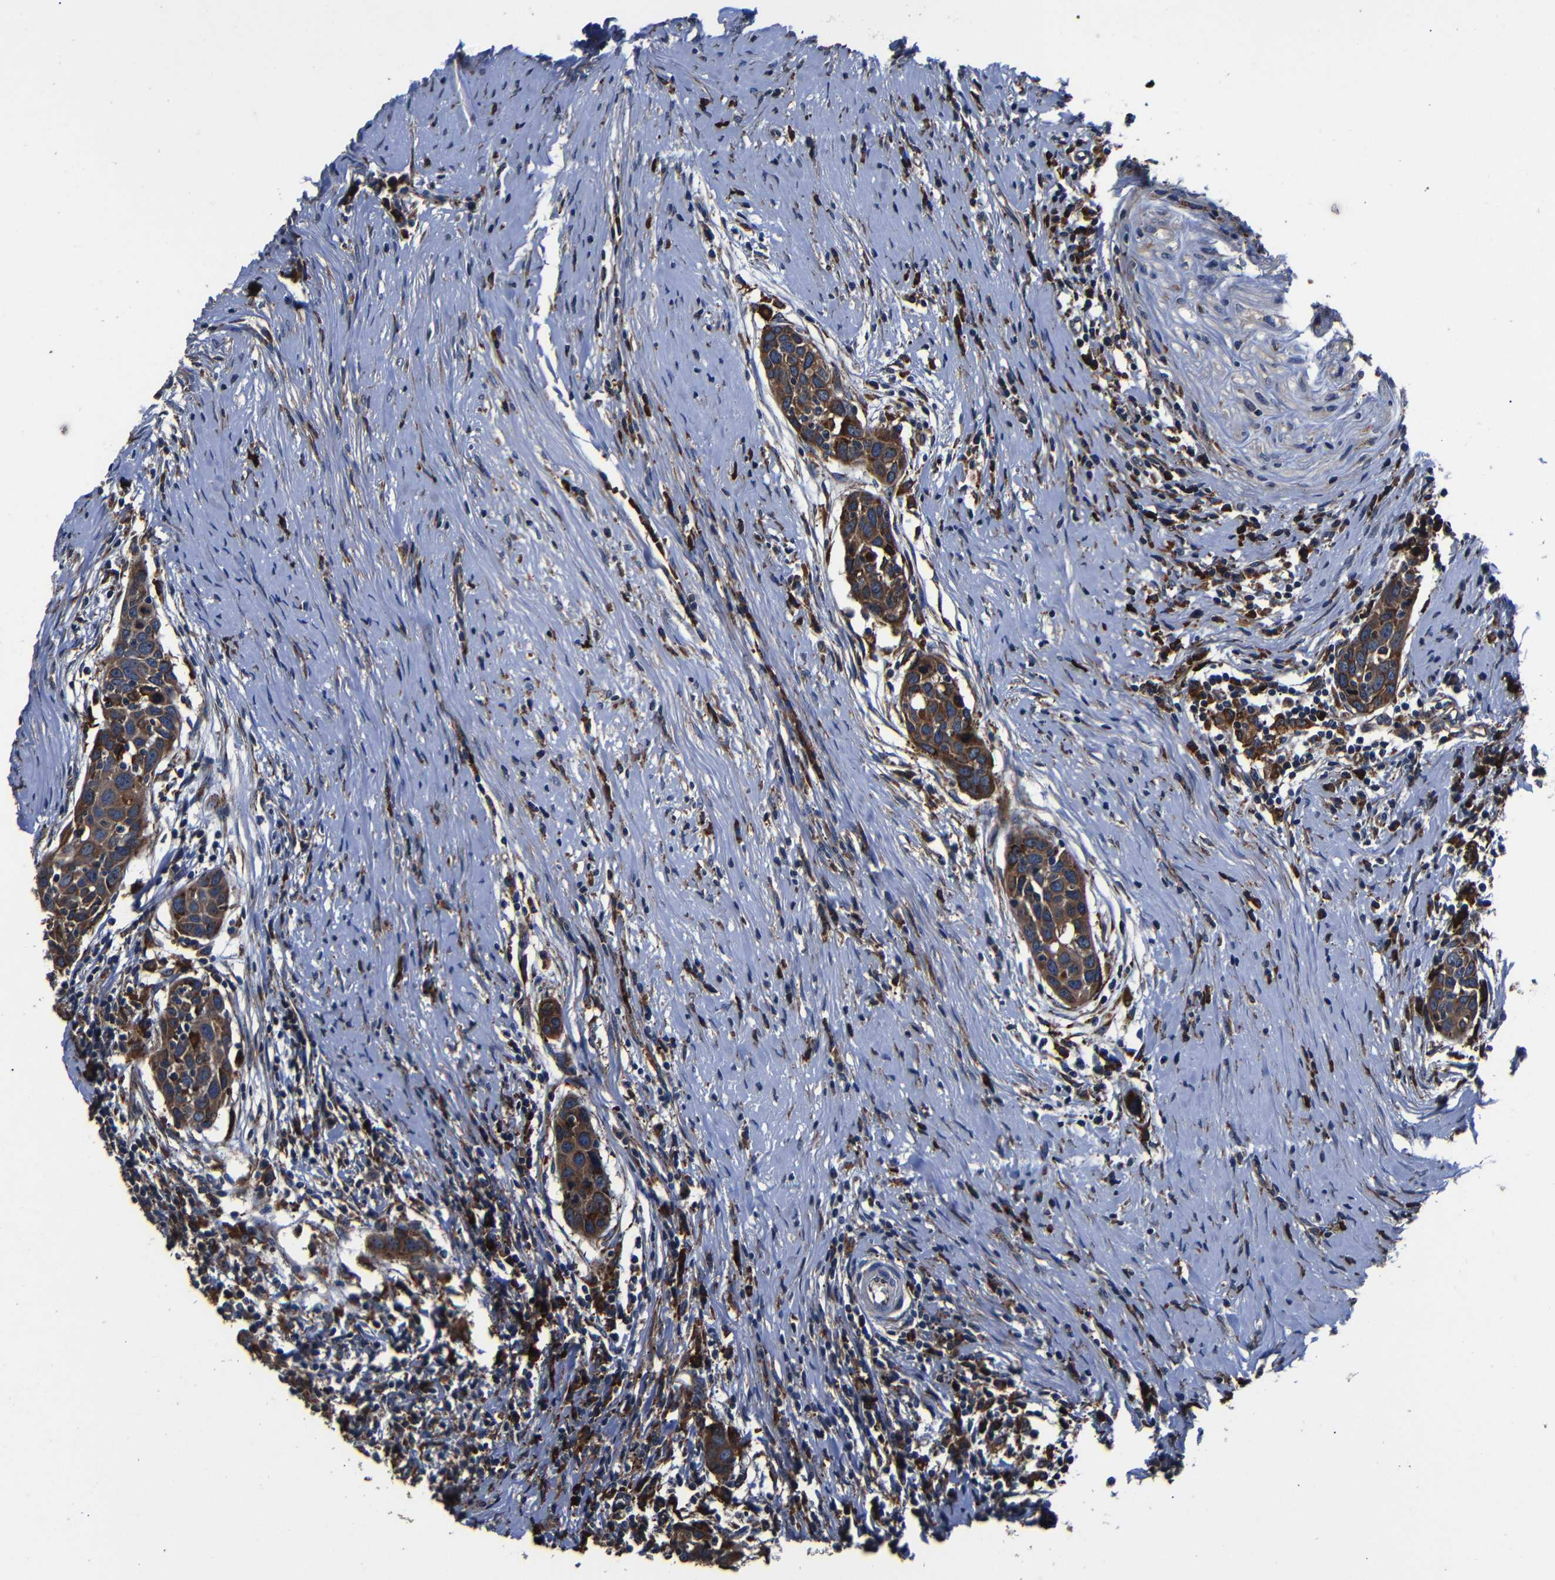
{"staining": {"intensity": "moderate", "quantity": "25%-75%", "location": "cytoplasmic/membranous"}, "tissue": "head and neck cancer", "cell_type": "Tumor cells", "image_type": "cancer", "snomed": [{"axis": "morphology", "description": "Squamous cell carcinoma, NOS"}, {"axis": "topography", "description": "Oral tissue"}, {"axis": "topography", "description": "Head-Neck"}], "caption": "This is an image of immunohistochemistry staining of head and neck cancer (squamous cell carcinoma), which shows moderate staining in the cytoplasmic/membranous of tumor cells.", "gene": "SCN9A", "patient": {"sex": "female", "age": 50}}